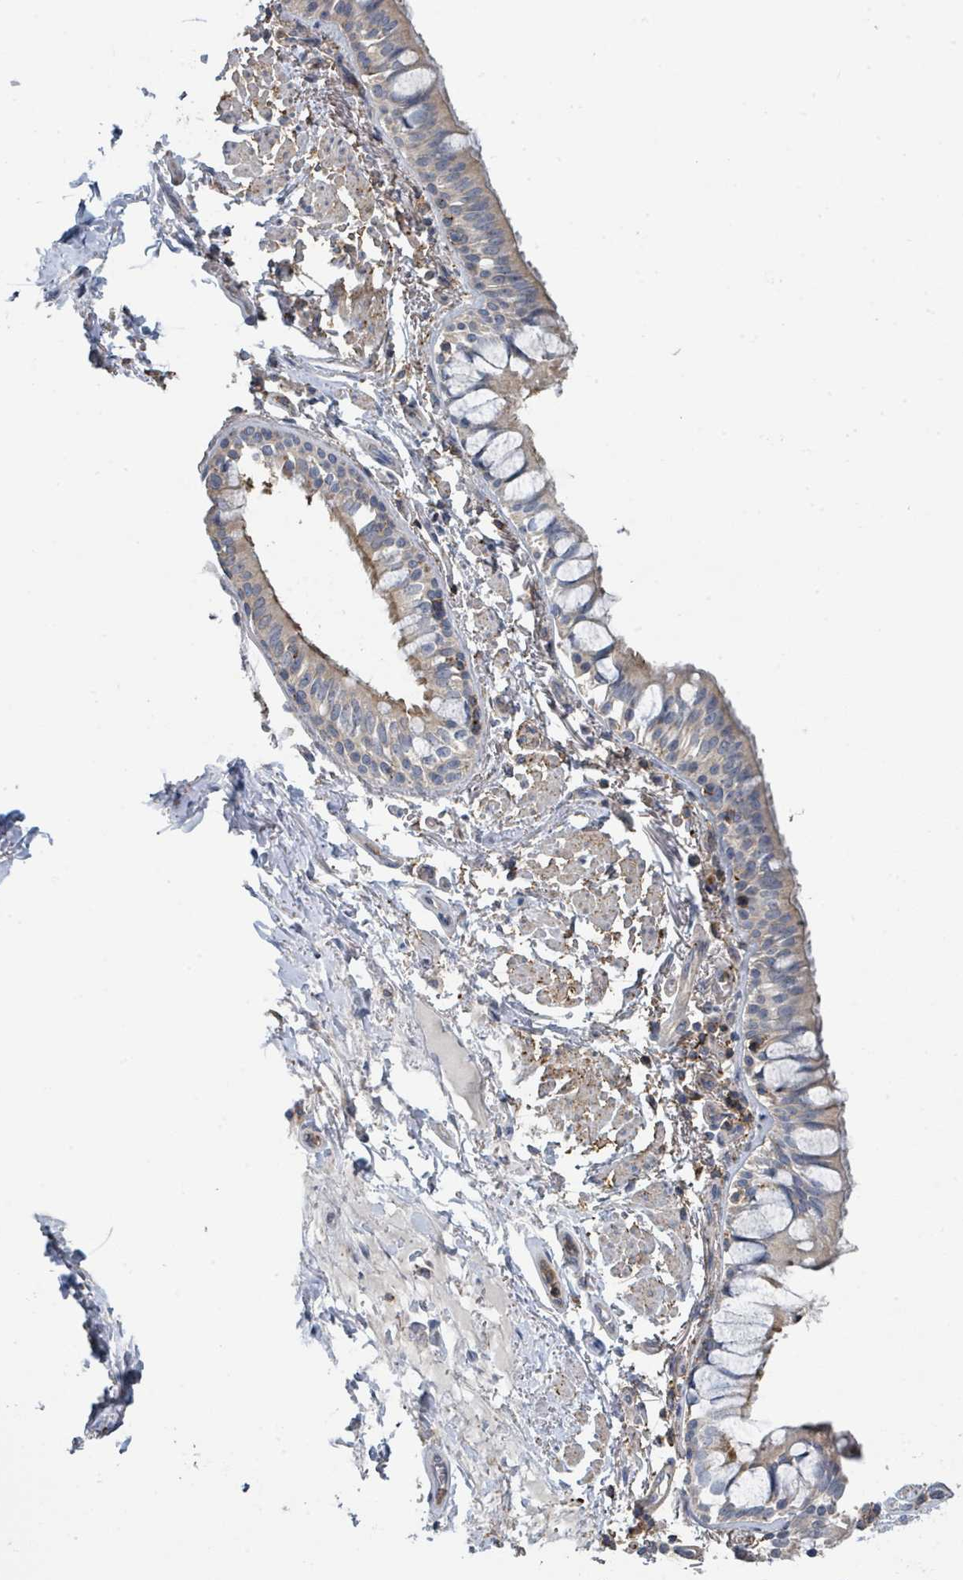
{"staining": {"intensity": "moderate", "quantity": "25%-75%", "location": "cytoplasmic/membranous"}, "tissue": "bronchus", "cell_type": "Respiratory epithelial cells", "image_type": "normal", "snomed": [{"axis": "morphology", "description": "Normal tissue, NOS"}, {"axis": "topography", "description": "Bronchus"}], "caption": "DAB (3,3'-diaminobenzidine) immunohistochemical staining of benign human bronchus shows moderate cytoplasmic/membranous protein staining in about 25%-75% of respiratory epithelial cells.", "gene": "LRRC42", "patient": {"sex": "male", "age": 70}}